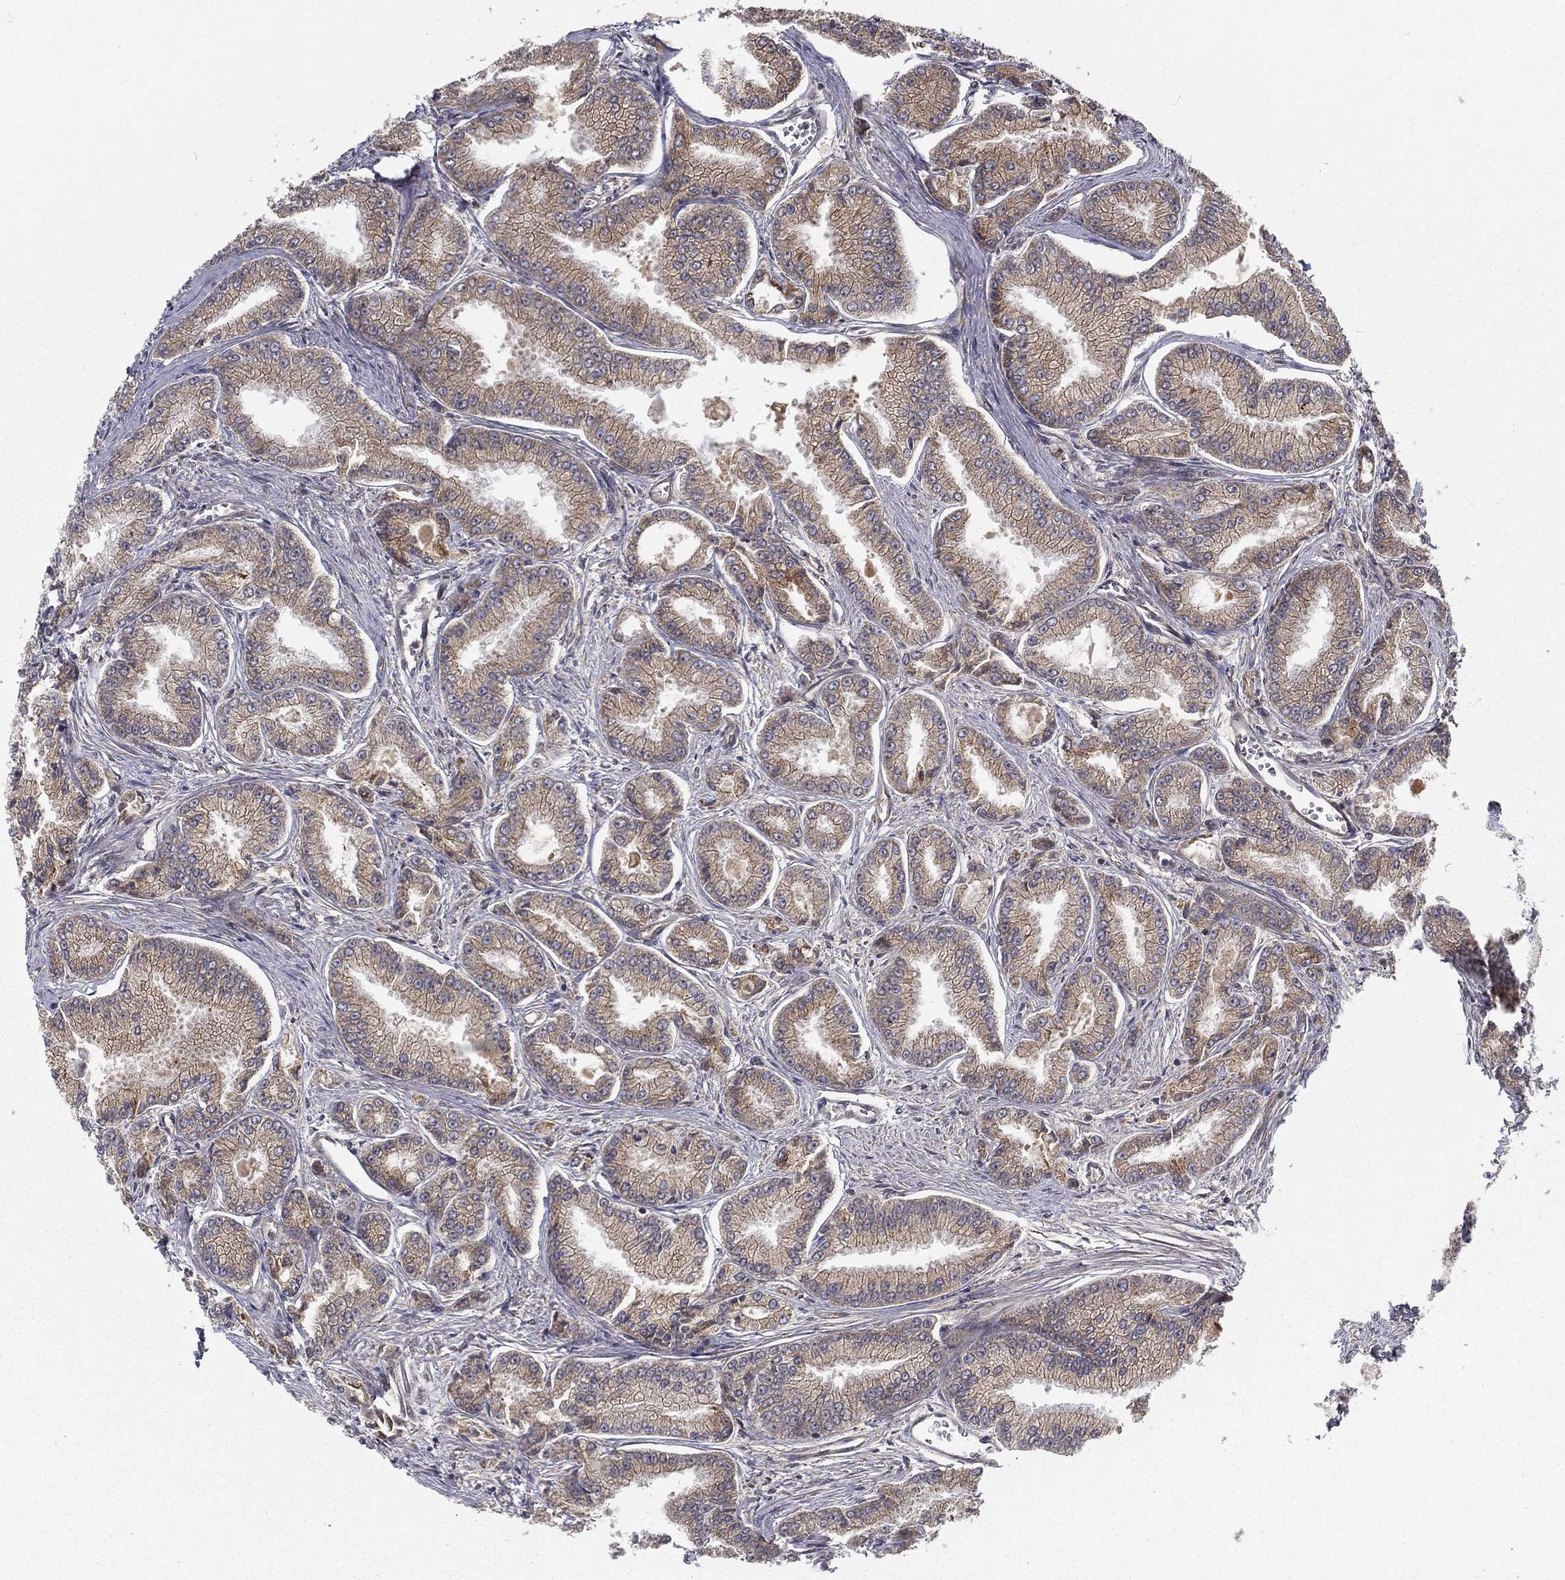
{"staining": {"intensity": "moderate", "quantity": "25%-75%", "location": "cytoplasmic/membranous"}, "tissue": "prostate cancer", "cell_type": "Tumor cells", "image_type": "cancer", "snomed": [{"axis": "morphology", "description": "Adenocarcinoma, NOS"}, {"axis": "morphology", "description": "Adenocarcinoma, High grade"}, {"axis": "topography", "description": "Prostate"}], "caption": "Immunohistochemical staining of human prostate cancer (adenocarcinoma) reveals medium levels of moderate cytoplasmic/membranous protein positivity in about 25%-75% of tumor cells. Using DAB (3,3'-diaminobenzidine) (brown) and hematoxylin (blue) stains, captured at high magnification using brightfield microscopy.", "gene": "UACA", "patient": {"sex": "male", "age": 70}}